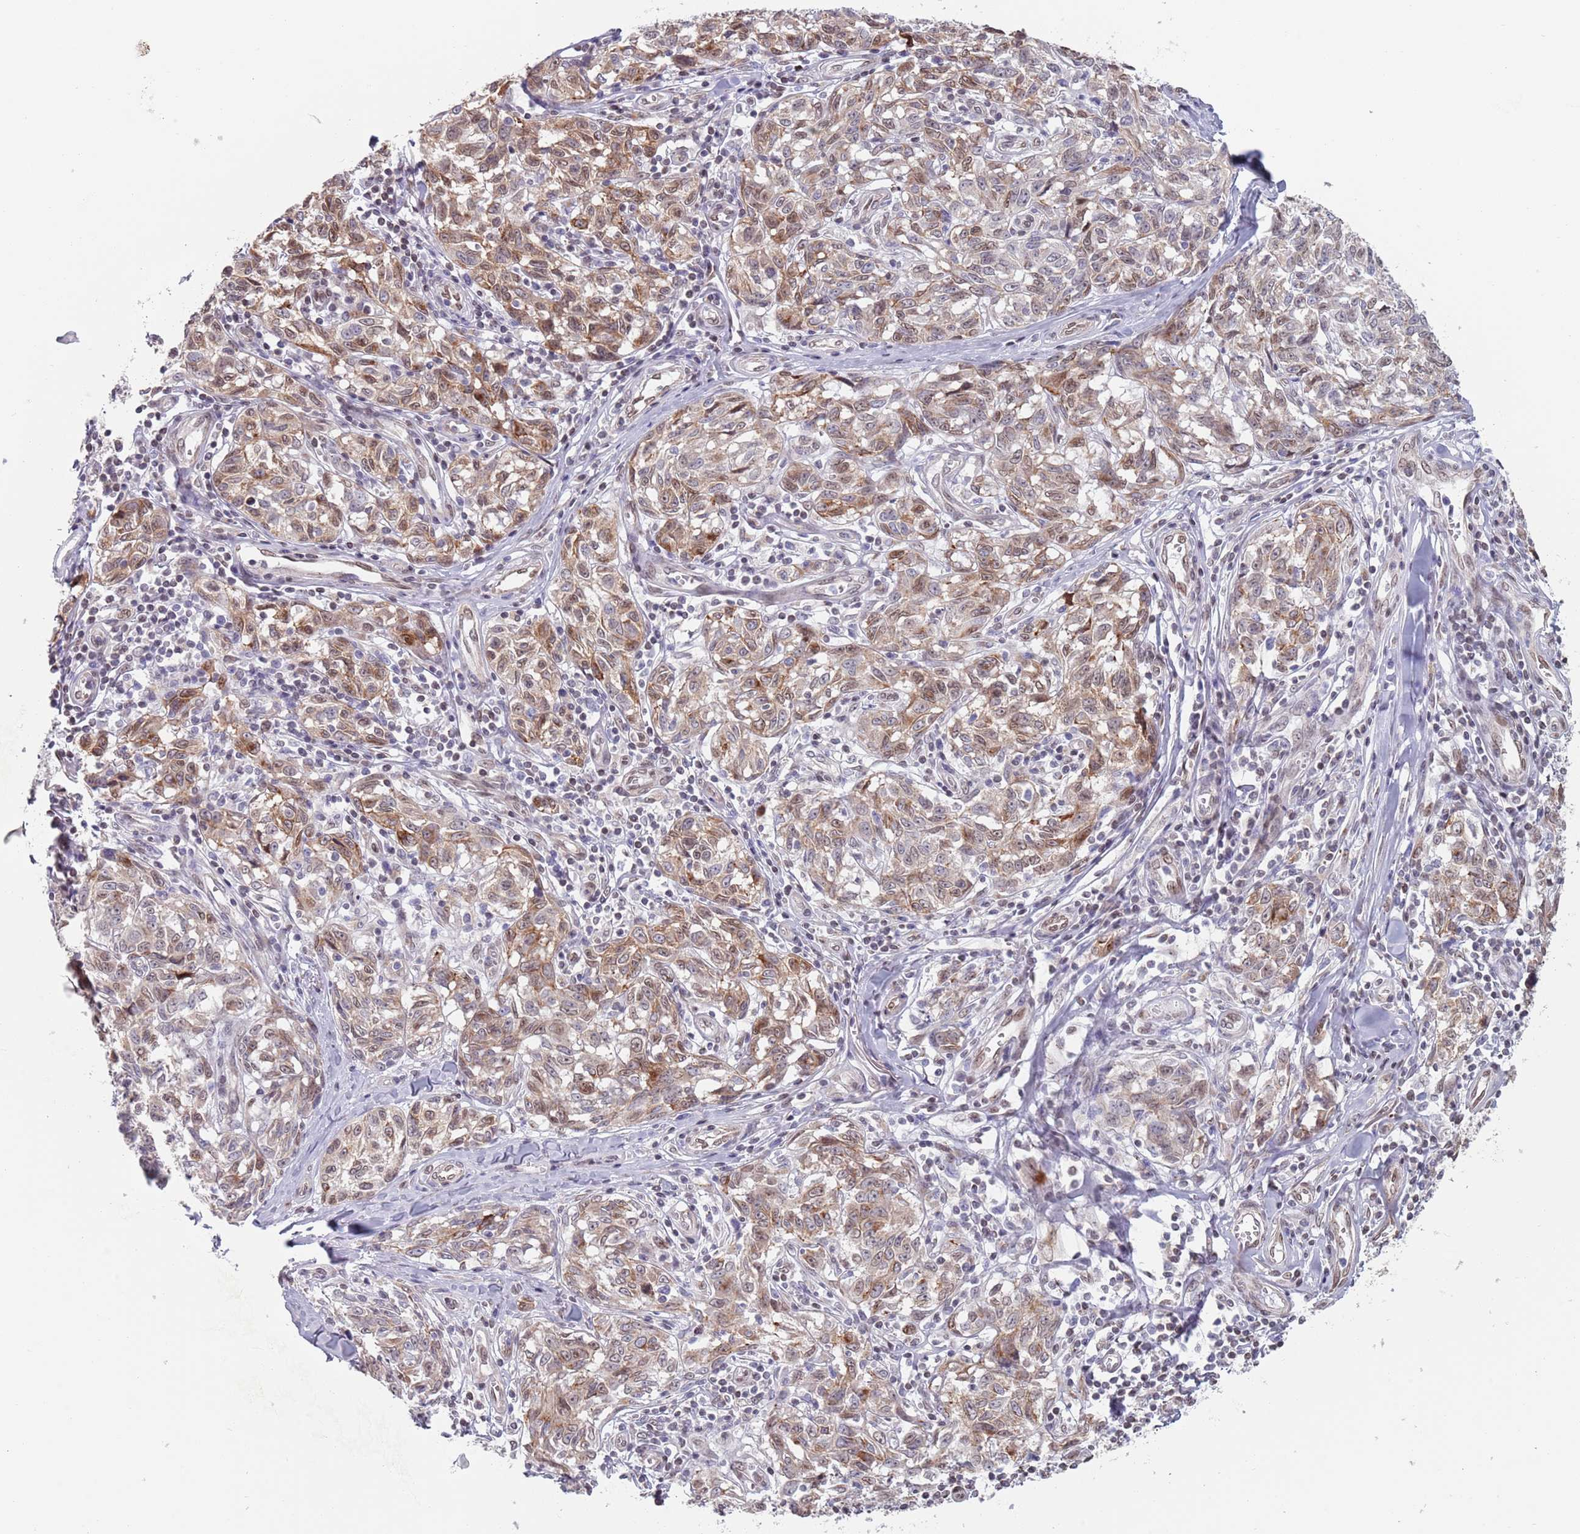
{"staining": {"intensity": "moderate", "quantity": "25%-75%", "location": "cytoplasmic/membranous,nuclear"}, "tissue": "melanoma", "cell_type": "Tumor cells", "image_type": "cancer", "snomed": [{"axis": "morphology", "description": "Normal tissue, NOS"}, {"axis": "morphology", "description": "Malignant melanoma, NOS"}, {"axis": "topography", "description": "Skin"}], "caption": "Human melanoma stained with a brown dye displays moderate cytoplasmic/membranous and nuclear positive positivity in about 25%-75% of tumor cells.", "gene": "MFSD12", "patient": {"sex": "female", "age": 64}}